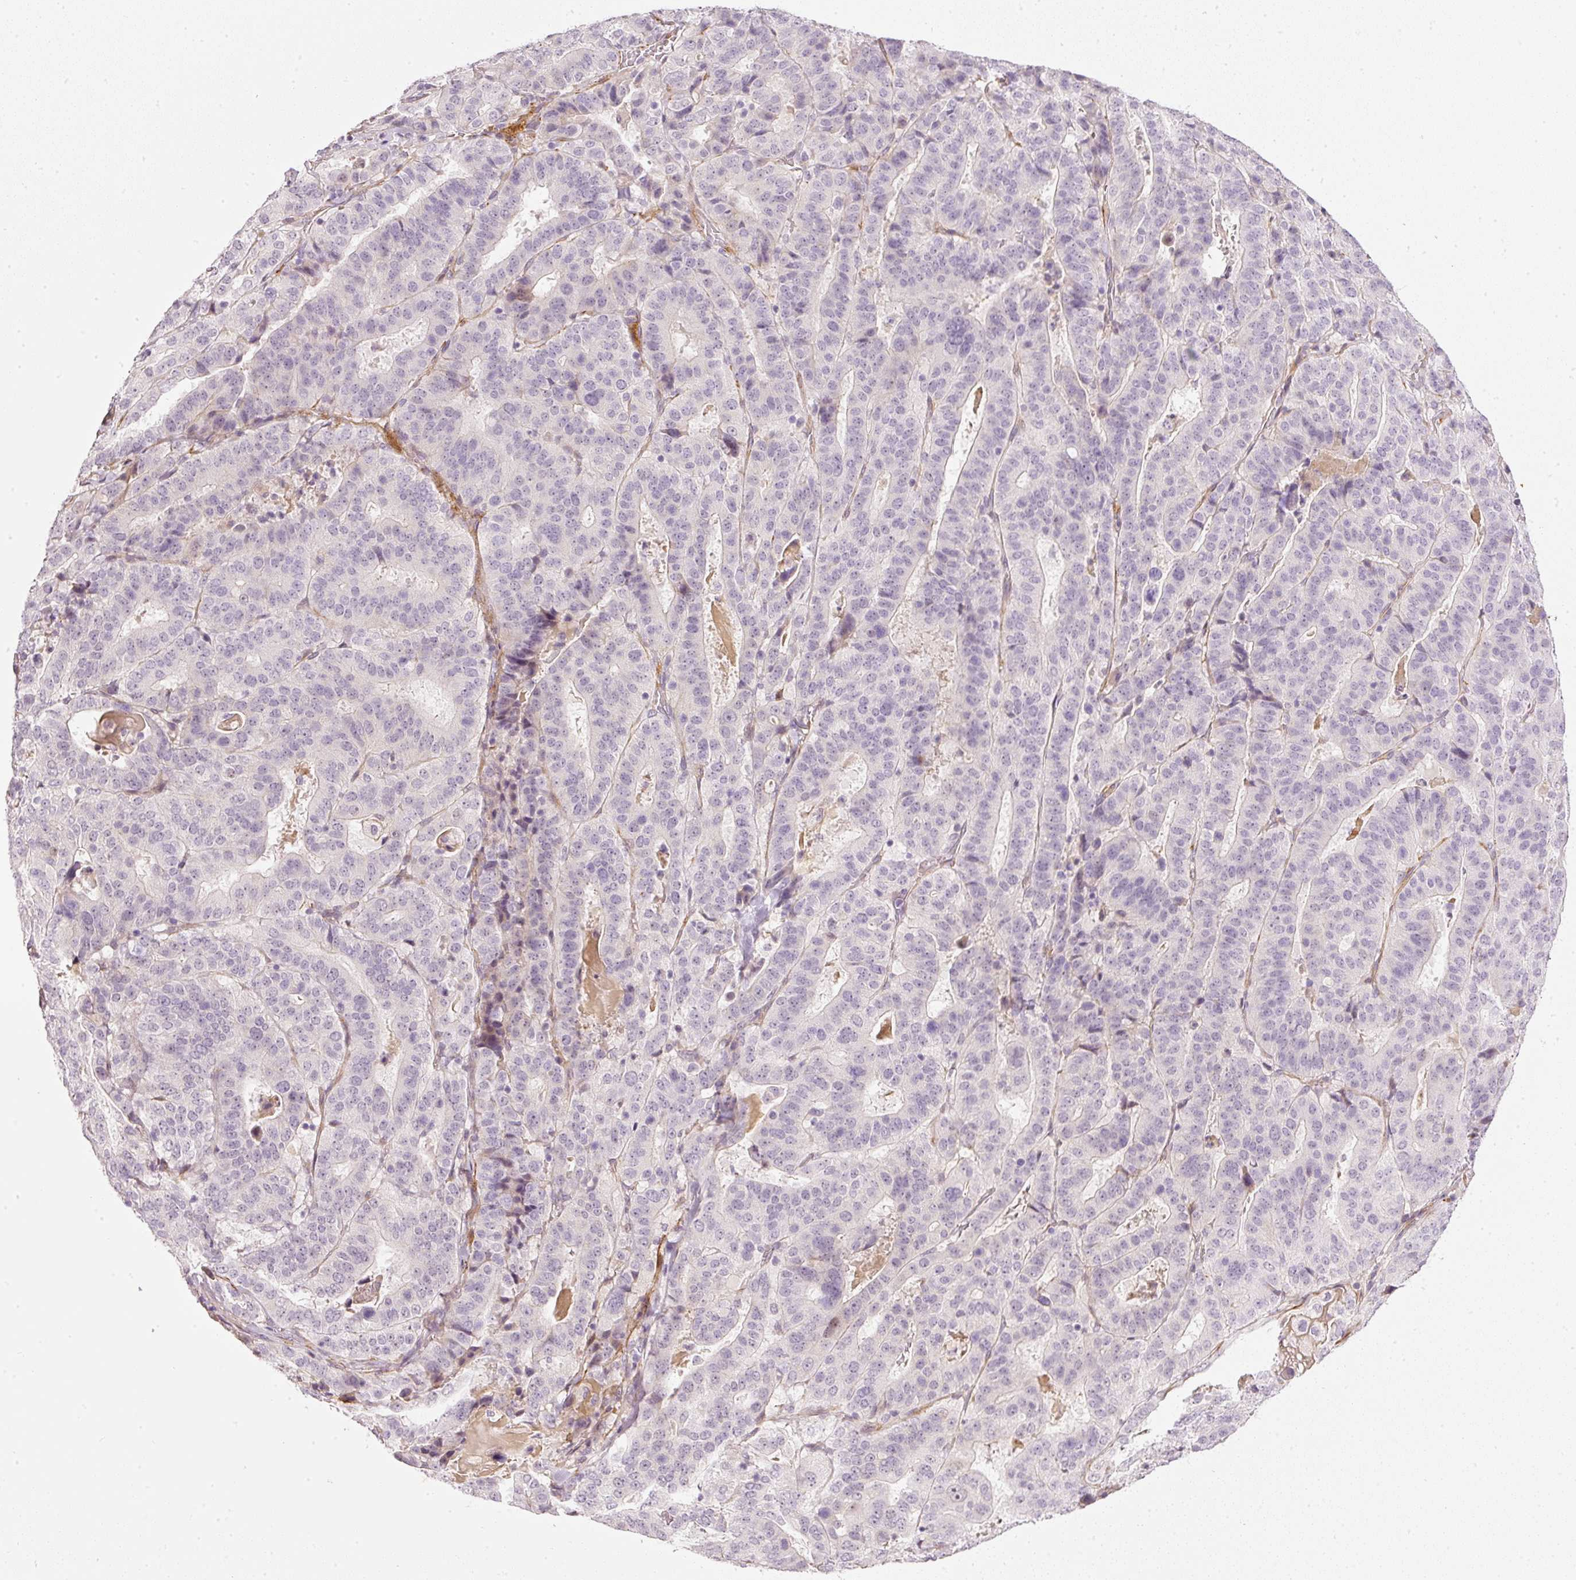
{"staining": {"intensity": "negative", "quantity": "none", "location": "none"}, "tissue": "stomach cancer", "cell_type": "Tumor cells", "image_type": "cancer", "snomed": [{"axis": "morphology", "description": "Adenocarcinoma, NOS"}, {"axis": "topography", "description": "Stomach"}], "caption": "Tumor cells are negative for brown protein staining in stomach cancer (adenocarcinoma).", "gene": "TOGARAM1", "patient": {"sex": "male", "age": 48}}